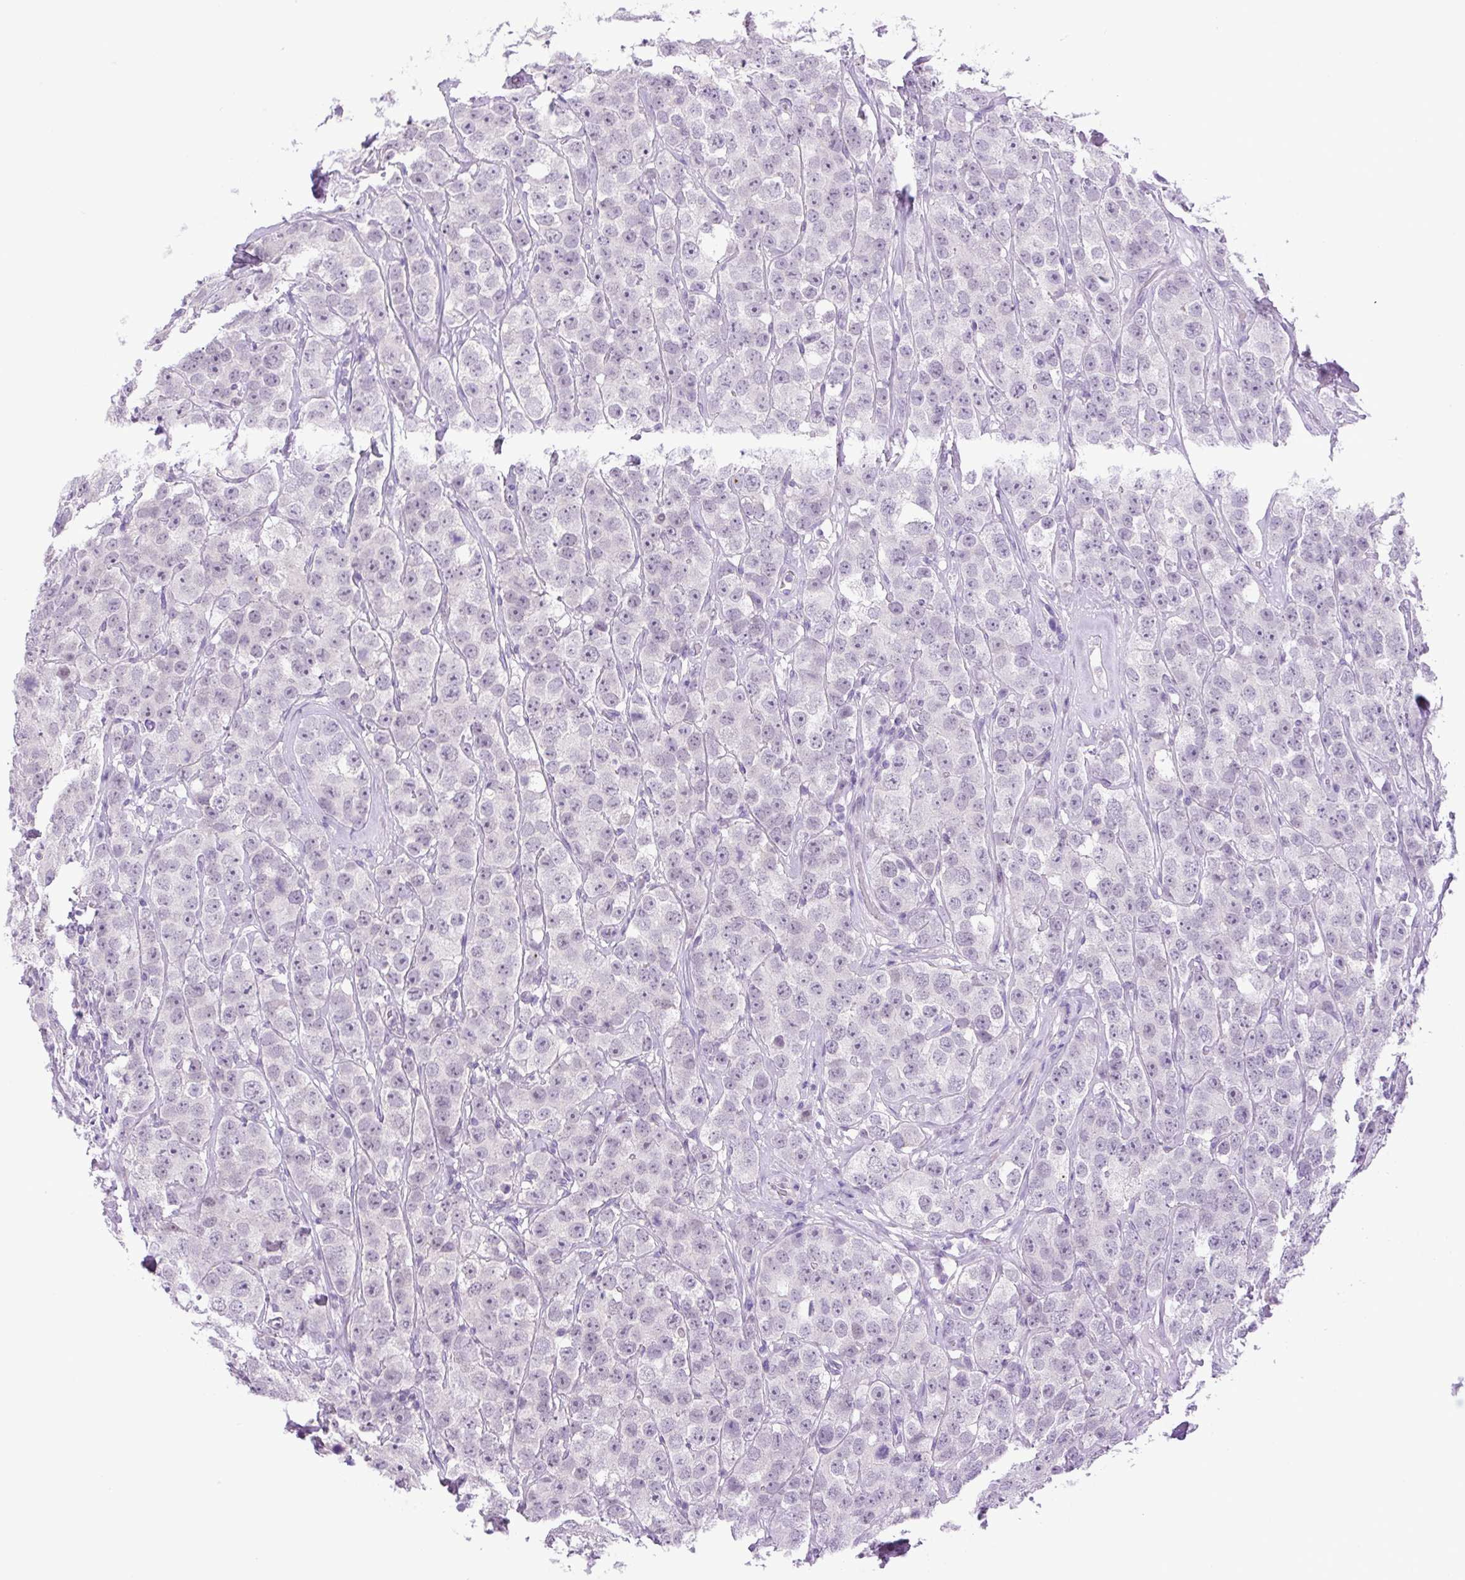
{"staining": {"intensity": "weak", "quantity": "<25%", "location": "nuclear"}, "tissue": "testis cancer", "cell_type": "Tumor cells", "image_type": "cancer", "snomed": [{"axis": "morphology", "description": "Seminoma, NOS"}, {"axis": "topography", "description": "Testis"}], "caption": "Protein analysis of seminoma (testis) shows no significant positivity in tumor cells.", "gene": "KPNA1", "patient": {"sex": "male", "age": 28}}